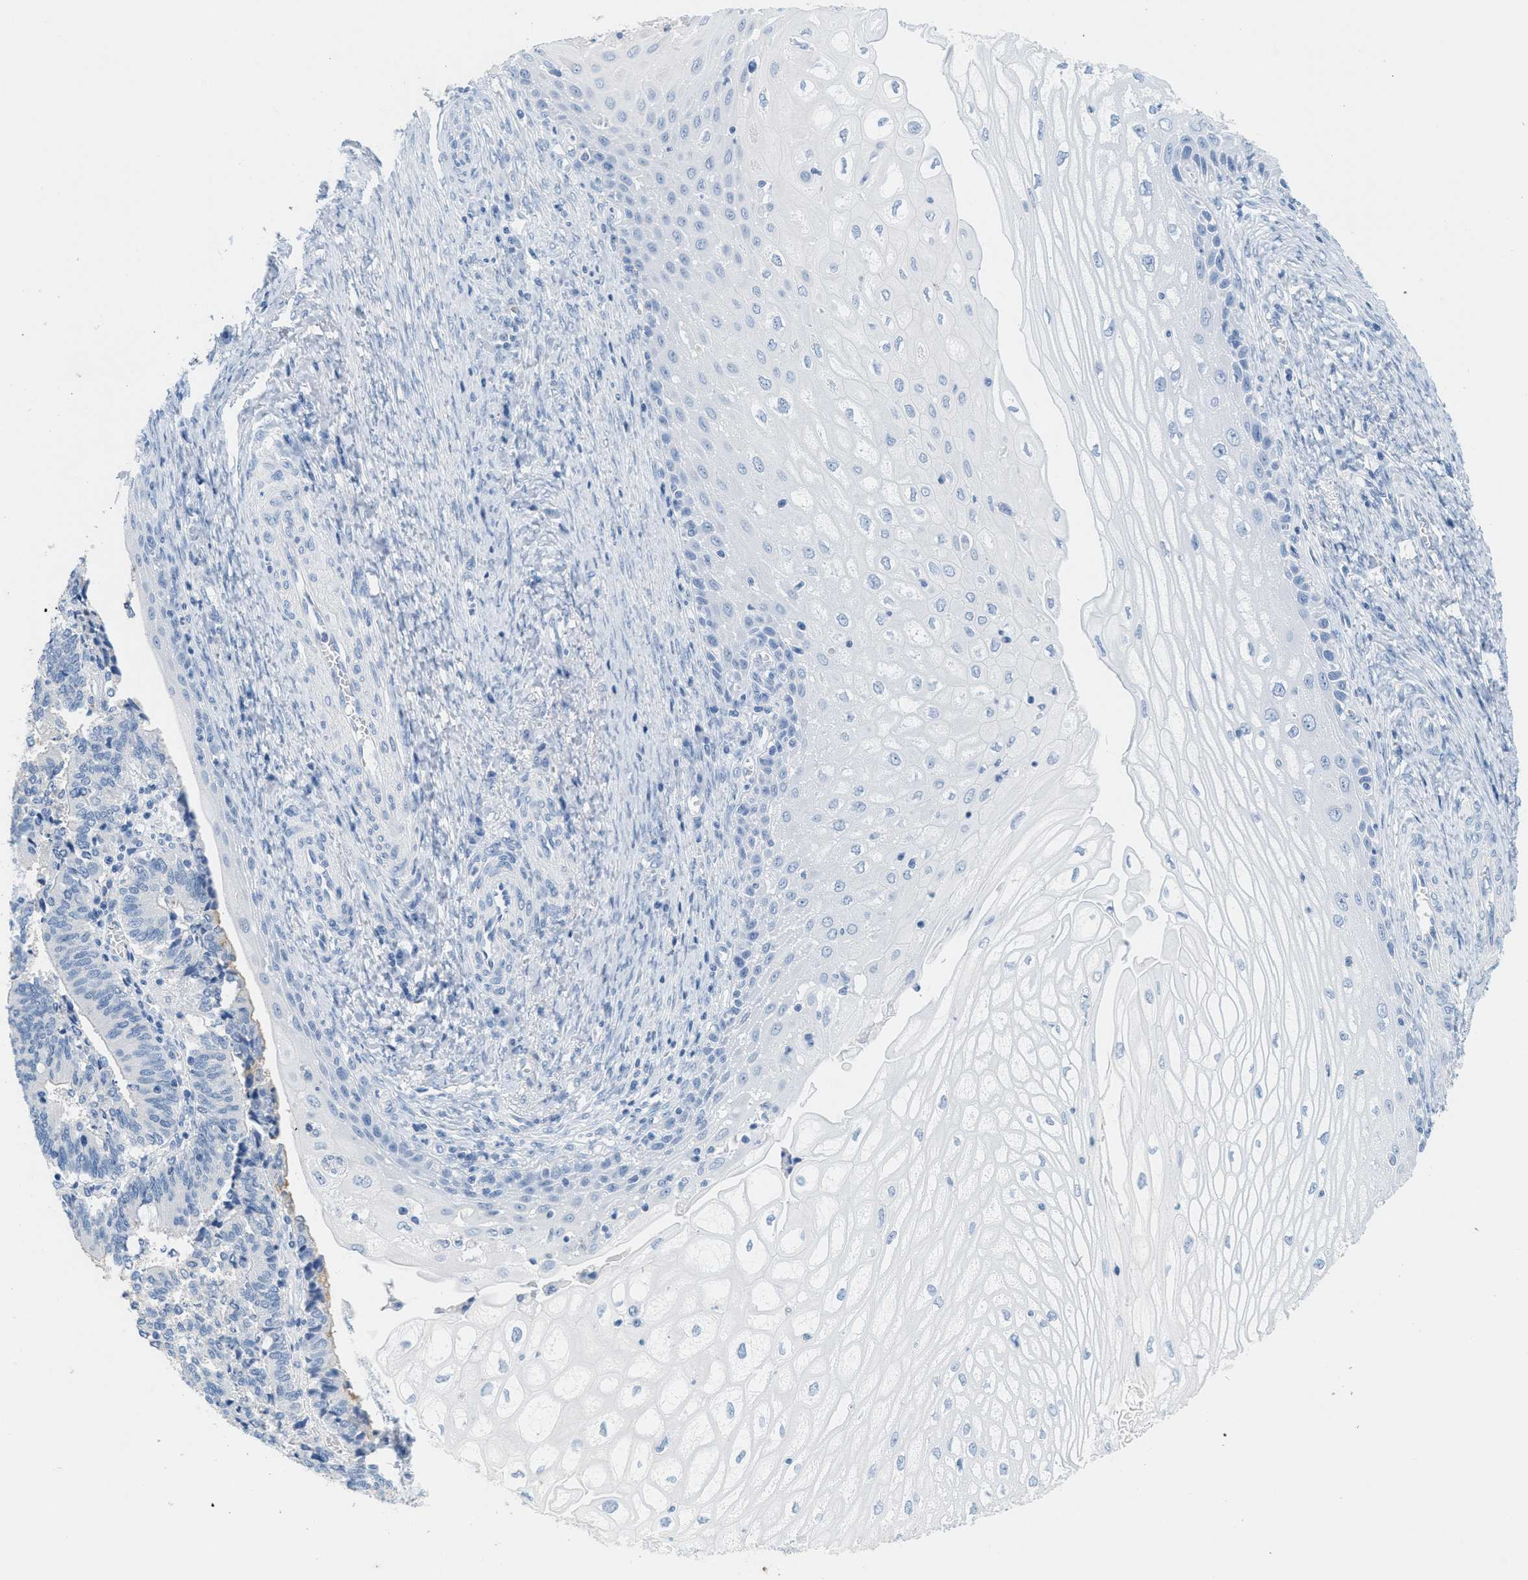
{"staining": {"intensity": "negative", "quantity": "none", "location": "none"}, "tissue": "cervical cancer", "cell_type": "Tumor cells", "image_type": "cancer", "snomed": [{"axis": "morphology", "description": "Adenocarcinoma, NOS"}, {"axis": "topography", "description": "Cervix"}], "caption": "This is an IHC histopathology image of cervical cancer. There is no staining in tumor cells.", "gene": "GPM6A", "patient": {"sex": "female", "age": 44}}